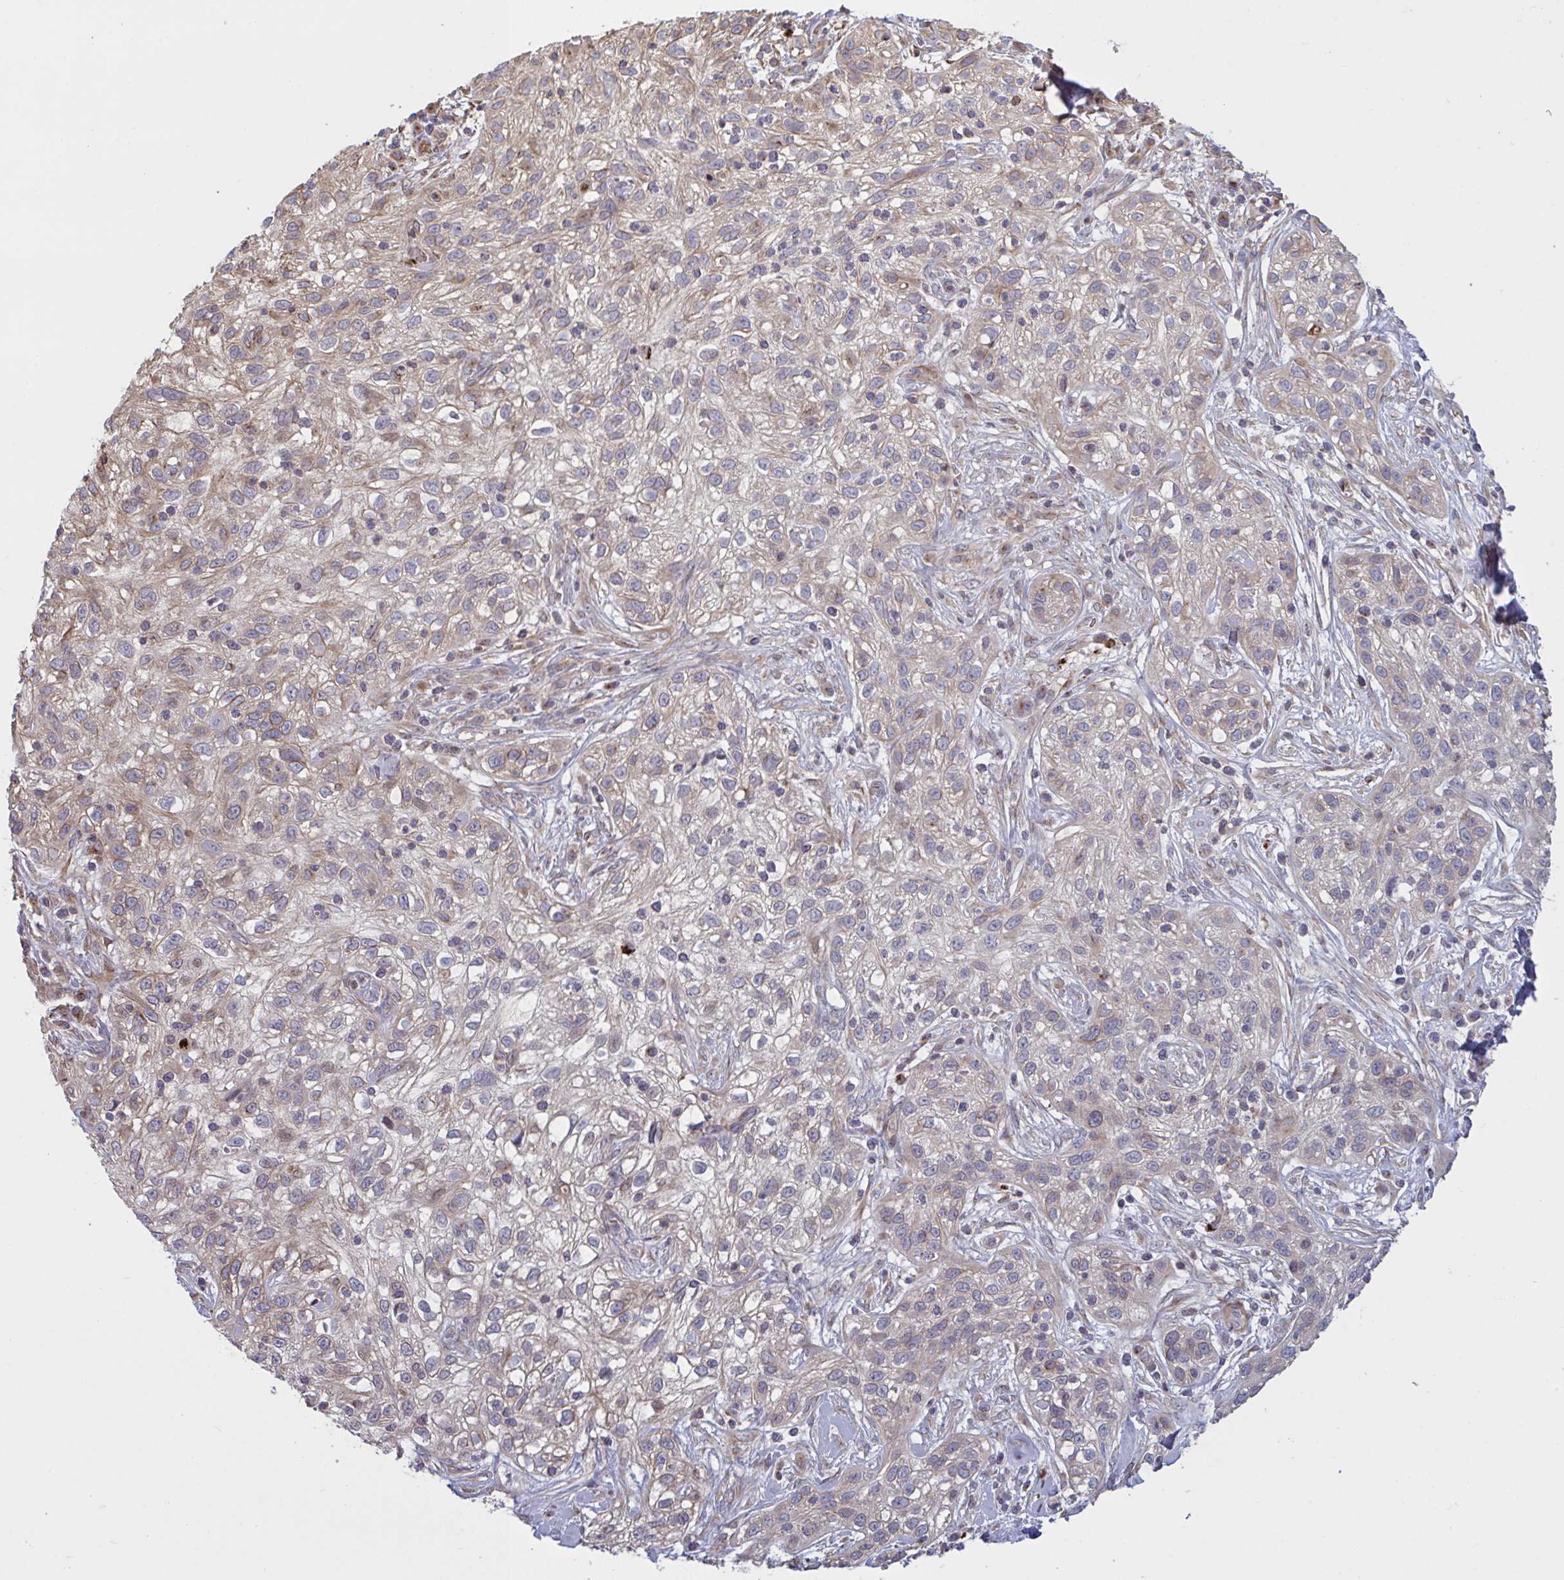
{"staining": {"intensity": "weak", "quantity": "25%-75%", "location": "cytoplasmic/membranous"}, "tissue": "skin cancer", "cell_type": "Tumor cells", "image_type": "cancer", "snomed": [{"axis": "morphology", "description": "Squamous cell carcinoma, NOS"}, {"axis": "topography", "description": "Skin"}], "caption": "Skin cancer (squamous cell carcinoma) stained for a protein displays weak cytoplasmic/membranous positivity in tumor cells.", "gene": "IL1R1", "patient": {"sex": "male", "age": 82}}